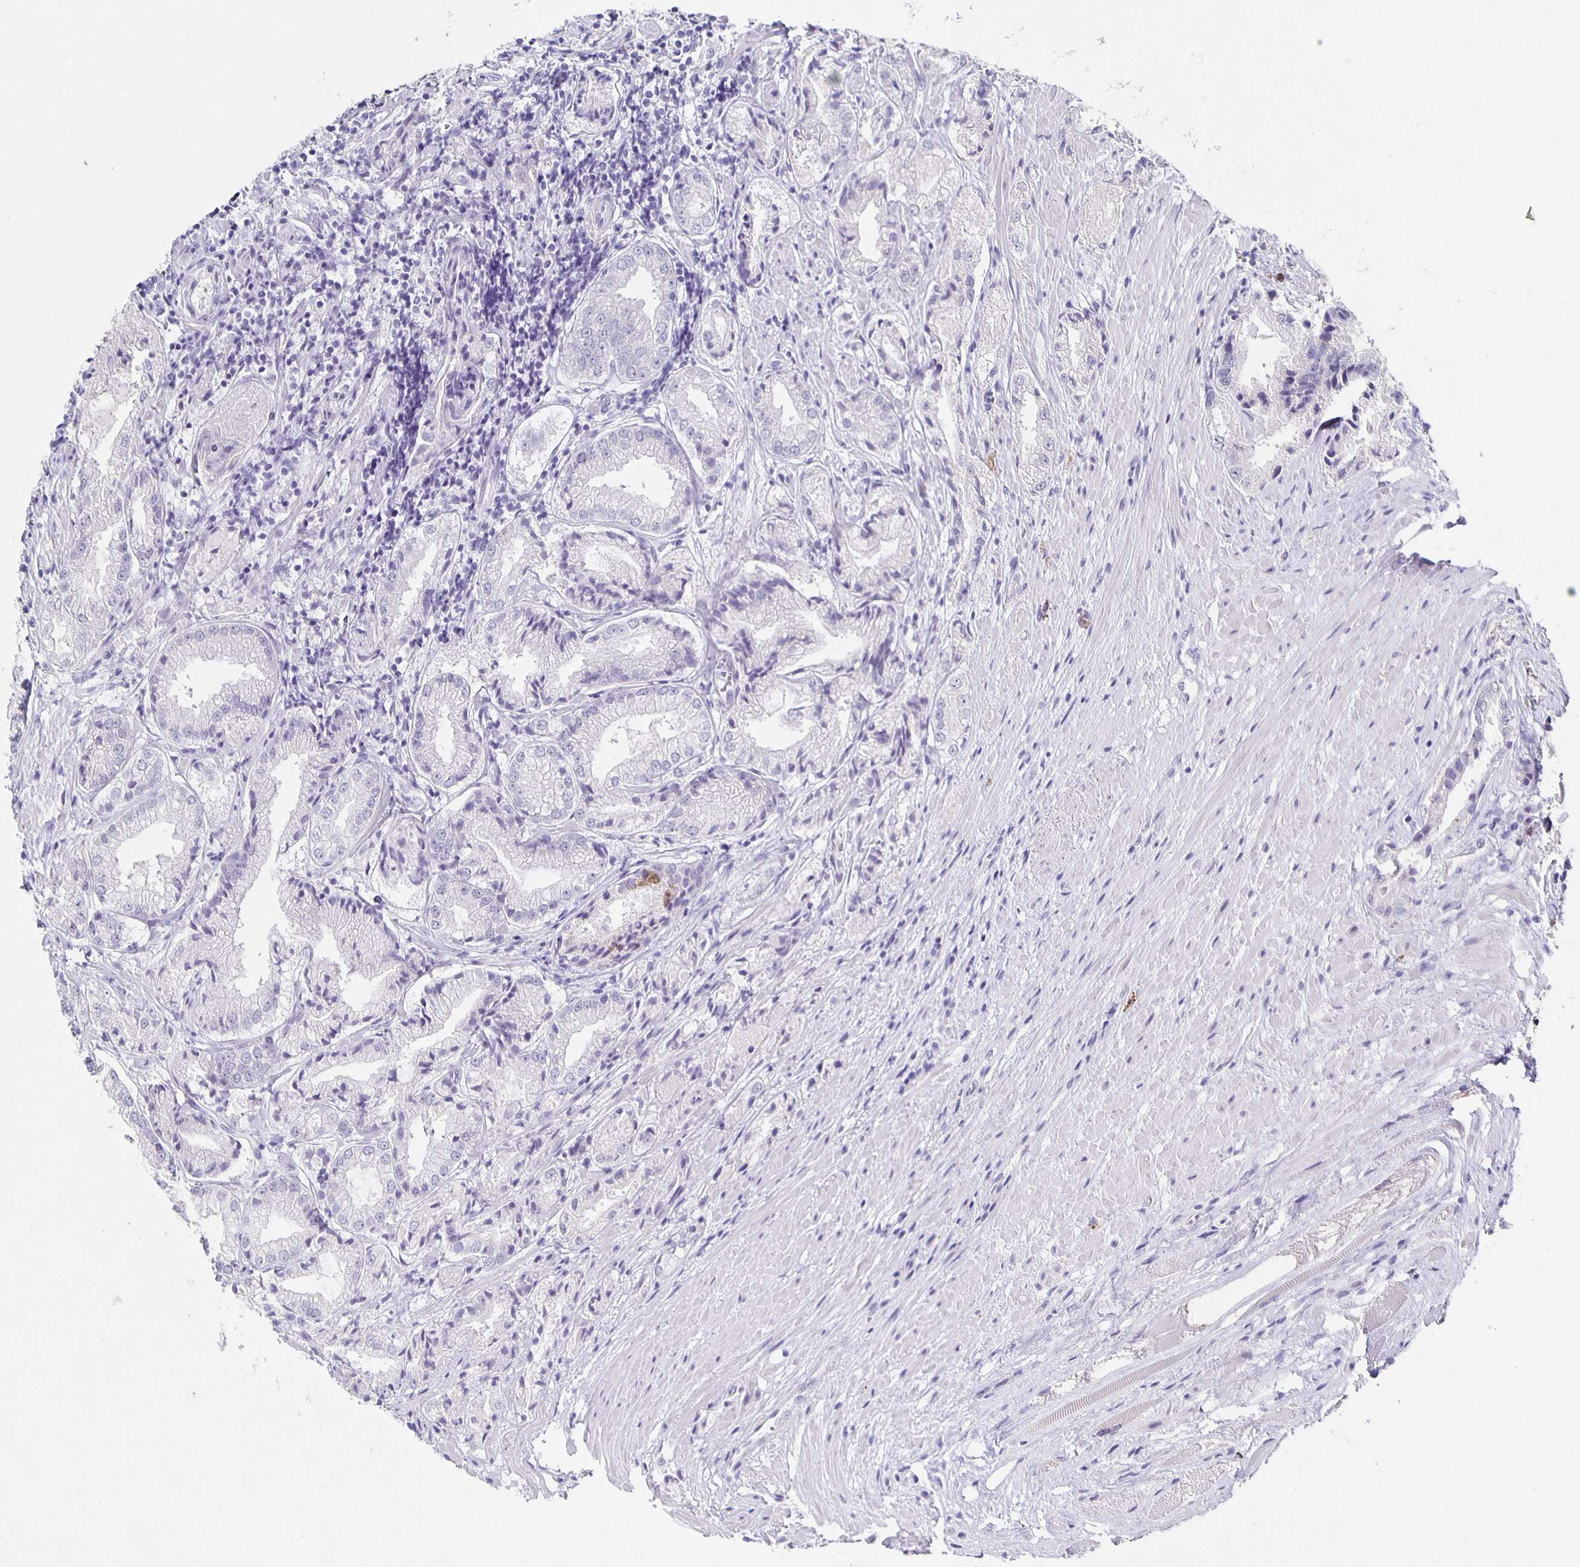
{"staining": {"intensity": "negative", "quantity": "none", "location": "none"}, "tissue": "prostate cancer", "cell_type": "Tumor cells", "image_type": "cancer", "snomed": [{"axis": "morphology", "description": "Adenocarcinoma, High grade"}, {"axis": "topography", "description": "Prostate"}], "caption": "Immunohistochemistry (IHC) photomicrograph of neoplastic tissue: human prostate high-grade adenocarcinoma stained with DAB (3,3'-diaminobenzidine) demonstrates no significant protein positivity in tumor cells.", "gene": "CARNS1", "patient": {"sex": "male", "age": 61}}